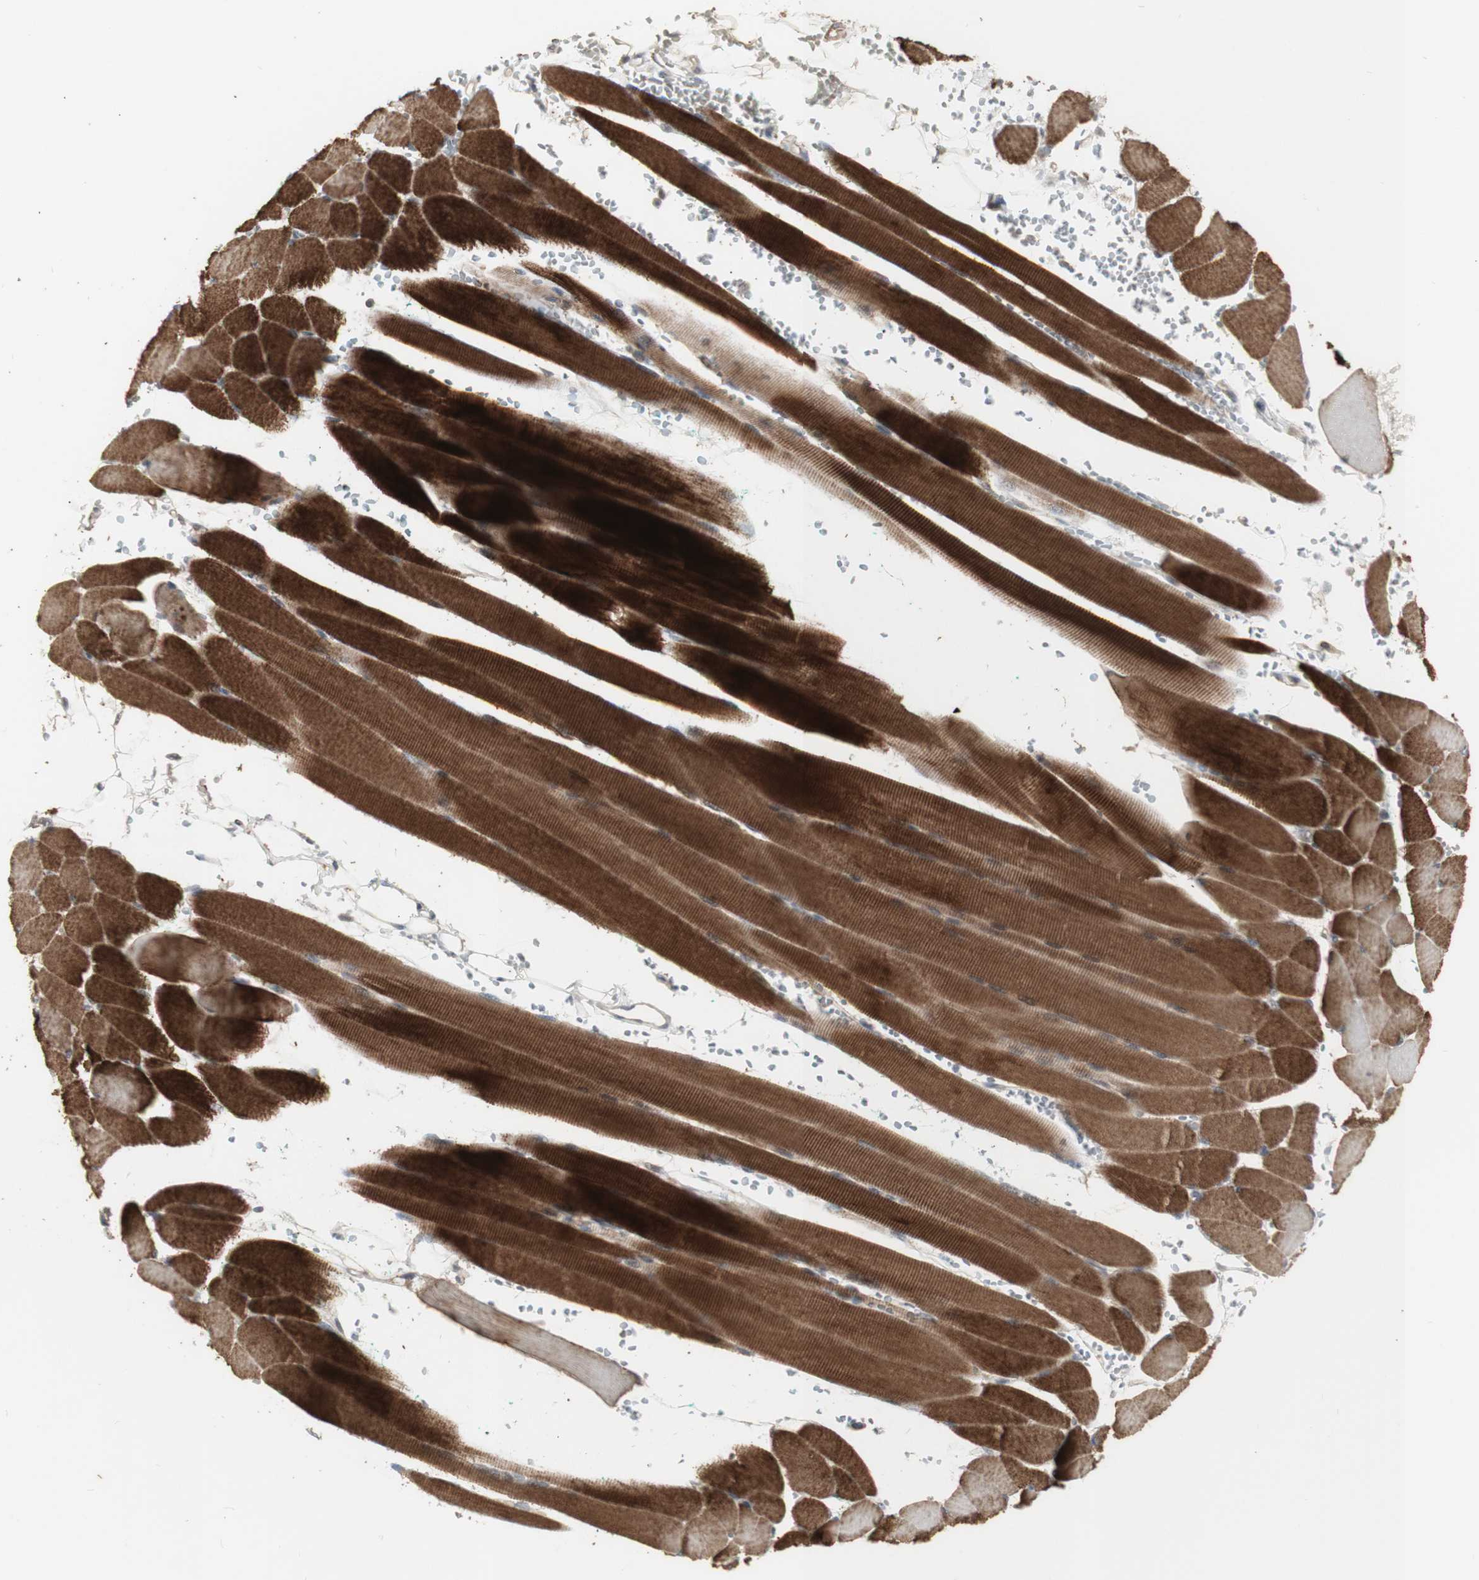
{"staining": {"intensity": "strong", "quantity": ">75%", "location": "cytoplasmic/membranous"}, "tissue": "skeletal muscle", "cell_type": "Myocytes", "image_type": "normal", "snomed": [{"axis": "morphology", "description": "Normal tissue, NOS"}, {"axis": "topography", "description": "Skeletal muscle"}, {"axis": "topography", "description": "Oral tissue"}, {"axis": "topography", "description": "Peripheral nerve tissue"}], "caption": "Skeletal muscle stained with DAB immunohistochemistry exhibits high levels of strong cytoplasmic/membranous positivity in approximately >75% of myocytes. The protein of interest is shown in brown color, while the nuclei are stained blue.", "gene": "ALOX12", "patient": {"sex": "female", "age": 84}}